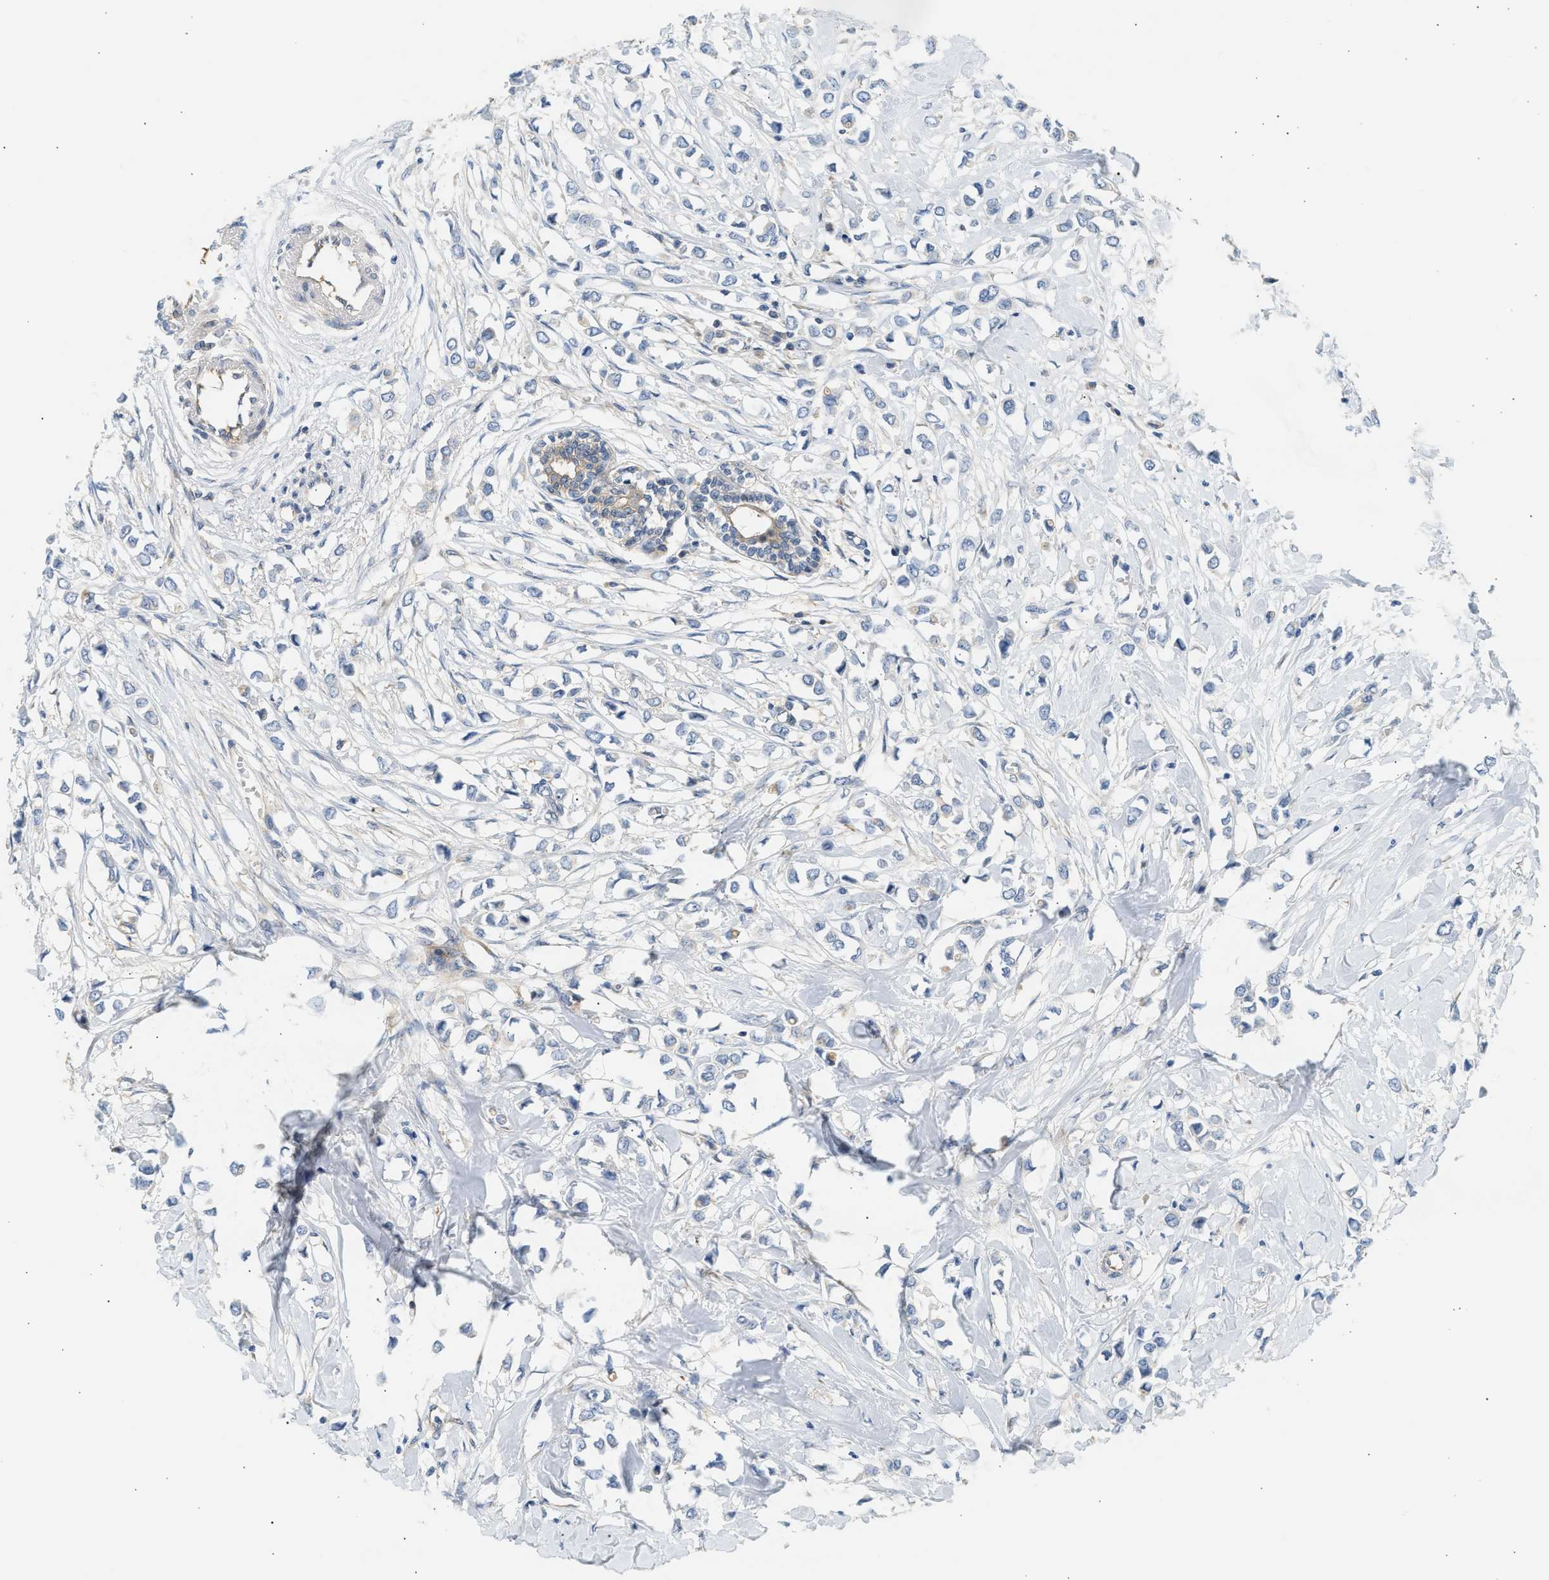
{"staining": {"intensity": "negative", "quantity": "none", "location": "none"}, "tissue": "breast cancer", "cell_type": "Tumor cells", "image_type": "cancer", "snomed": [{"axis": "morphology", "description": "Lobular carcinoma"}, {"axis": "topography", "description": "Breast"}], "caption": "This is an immunohistochemistry (IHC) image of lobular carcinoma (breast). There is no expression in tumor cells.", "gene": "PAFAH1B1", "patient": {"sex": "female", "age": 51}}